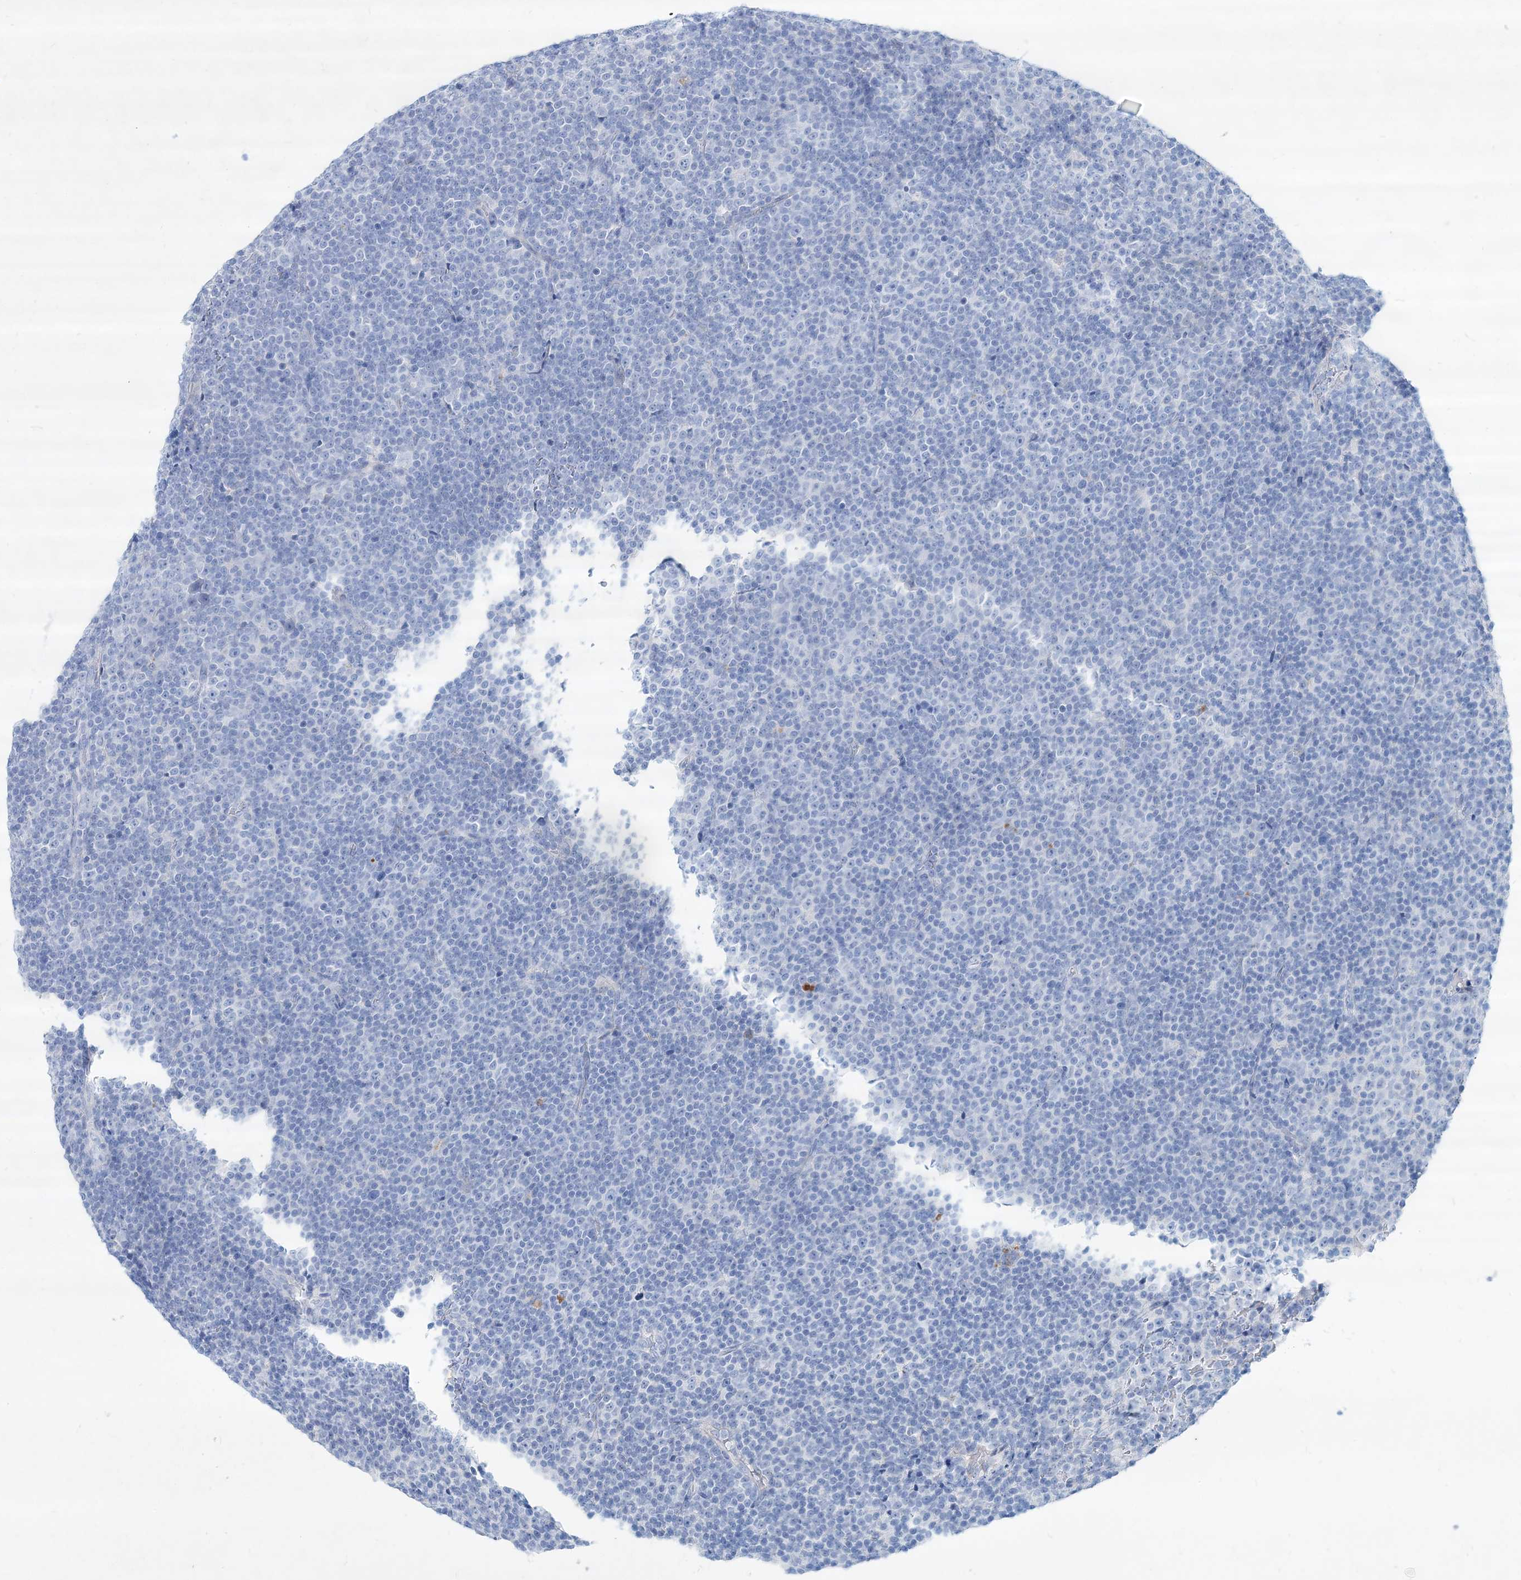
{"staining": {"intensity": "negative", "quantity": "none", "location": "none"}, "tissue": "lymphoma", "cell_type": "Tumor cells", "image_type": "cancer", "snomed": [{"axis": "morphology", "description": "Malignant lymphoma, non-Hodgkin's type, Low grade"}, {"axis": "topography", "description": "Lymph node"}], "caption": "A micrograph of low-grade malignant lymphoma, non-Hodgkin's type stained for a protein shows no brown staining in tumor cells.", "gene": "SPINK7", "patient": {"sex": "female", "age": 67}}